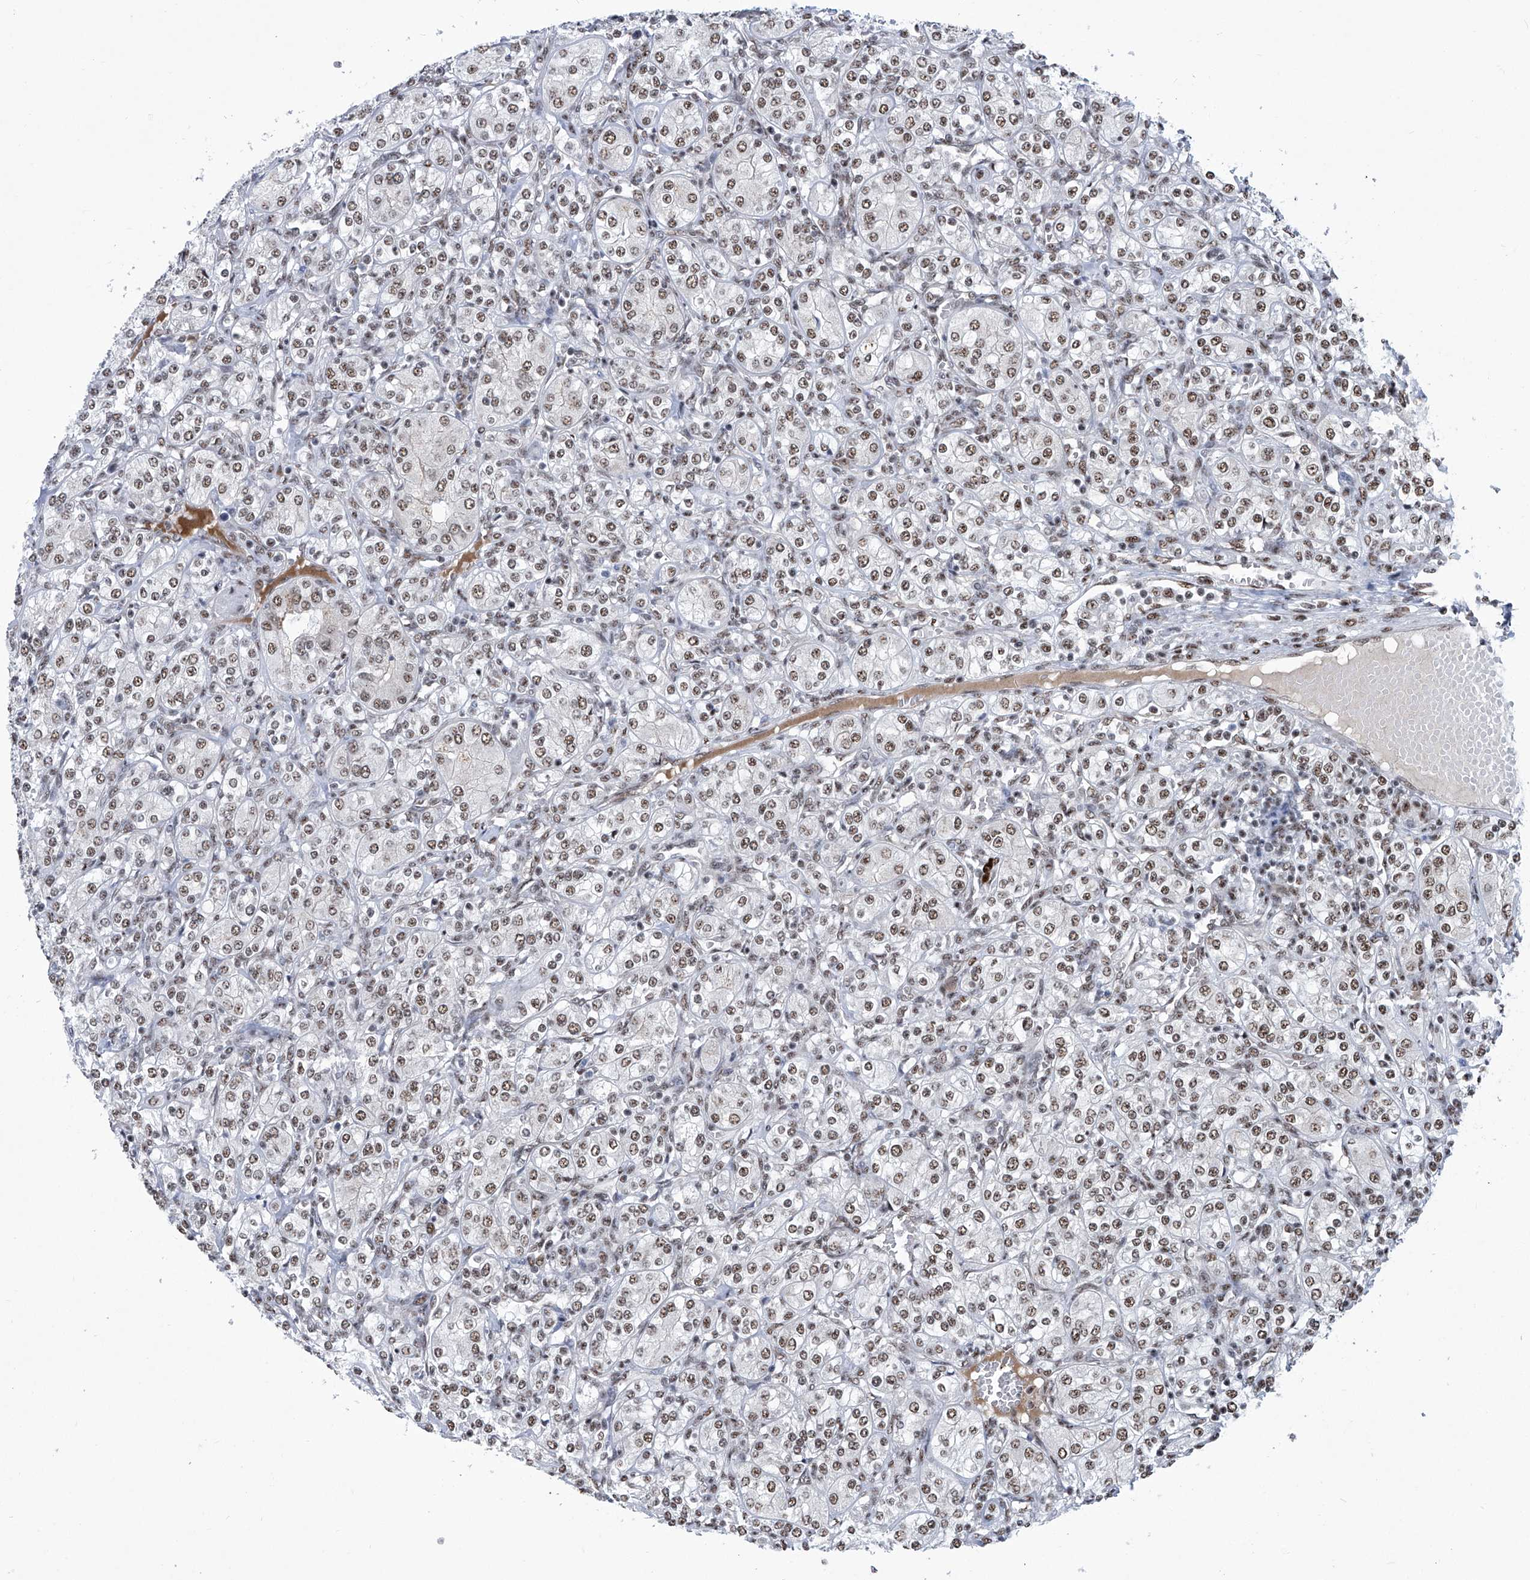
{"staining": {"intensity": "weak", "quantity": ">75%", "location": "nuclear"}, "tissue": "renal cancer", "cell_type": "Tumor cells", "image_type": "cancer", "snomed": [{"axis": "morphology", "description": "Adenocarcinoma, NOS"}, {"axis": "topography", "description": "Kidney"}], "caption": "Immunohistochemistry image of renal cancer (adenocarcinoma) stained for a protein (brown), which displays low levels of weak nuclear staining in approximately >75% of tumor cells.", "gene": "FBXL4", "patient": {"sex": "male", "age": 77}}